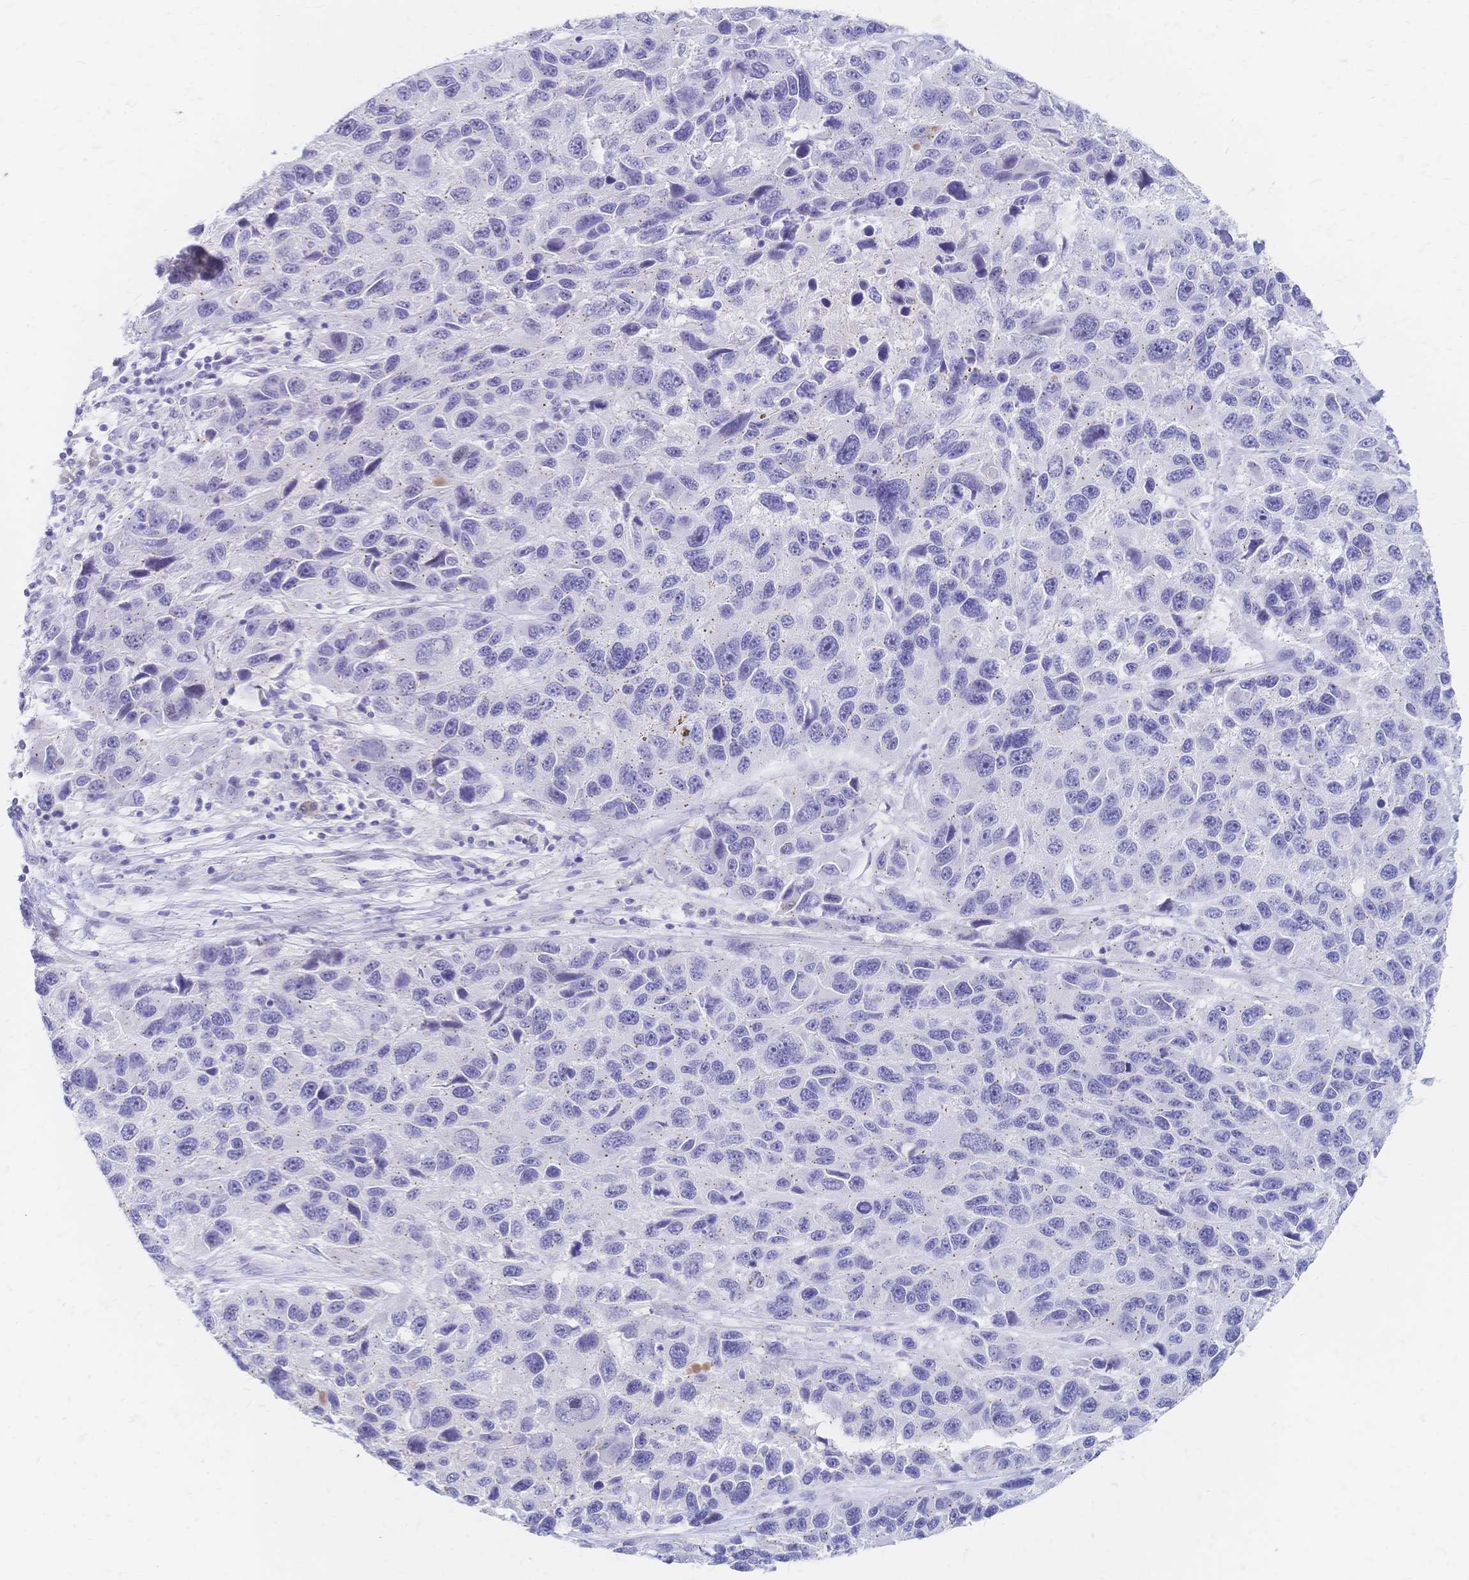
{"staining": {"intensity": "negative", "quantity": "none", "location": "none"}, "tissue": "melanoma", "cell_type": "Tumor cells", "image_type": "cancer", "snomed": [{"axis": "morphology", "description": "Malignant melanoma, NOS"}, {"axis": "topography", "description": "Skin"}], "caption": "Tumor cells are negative for brown protein staining in melanoma. (Stains: DAB immunohistochemistry with hematoxylin counter stain, Microscopy: brightfield microscopy at high magnification).", "gene": "PSORS1C2", "patient": {"sex": "male", "age": 53}}